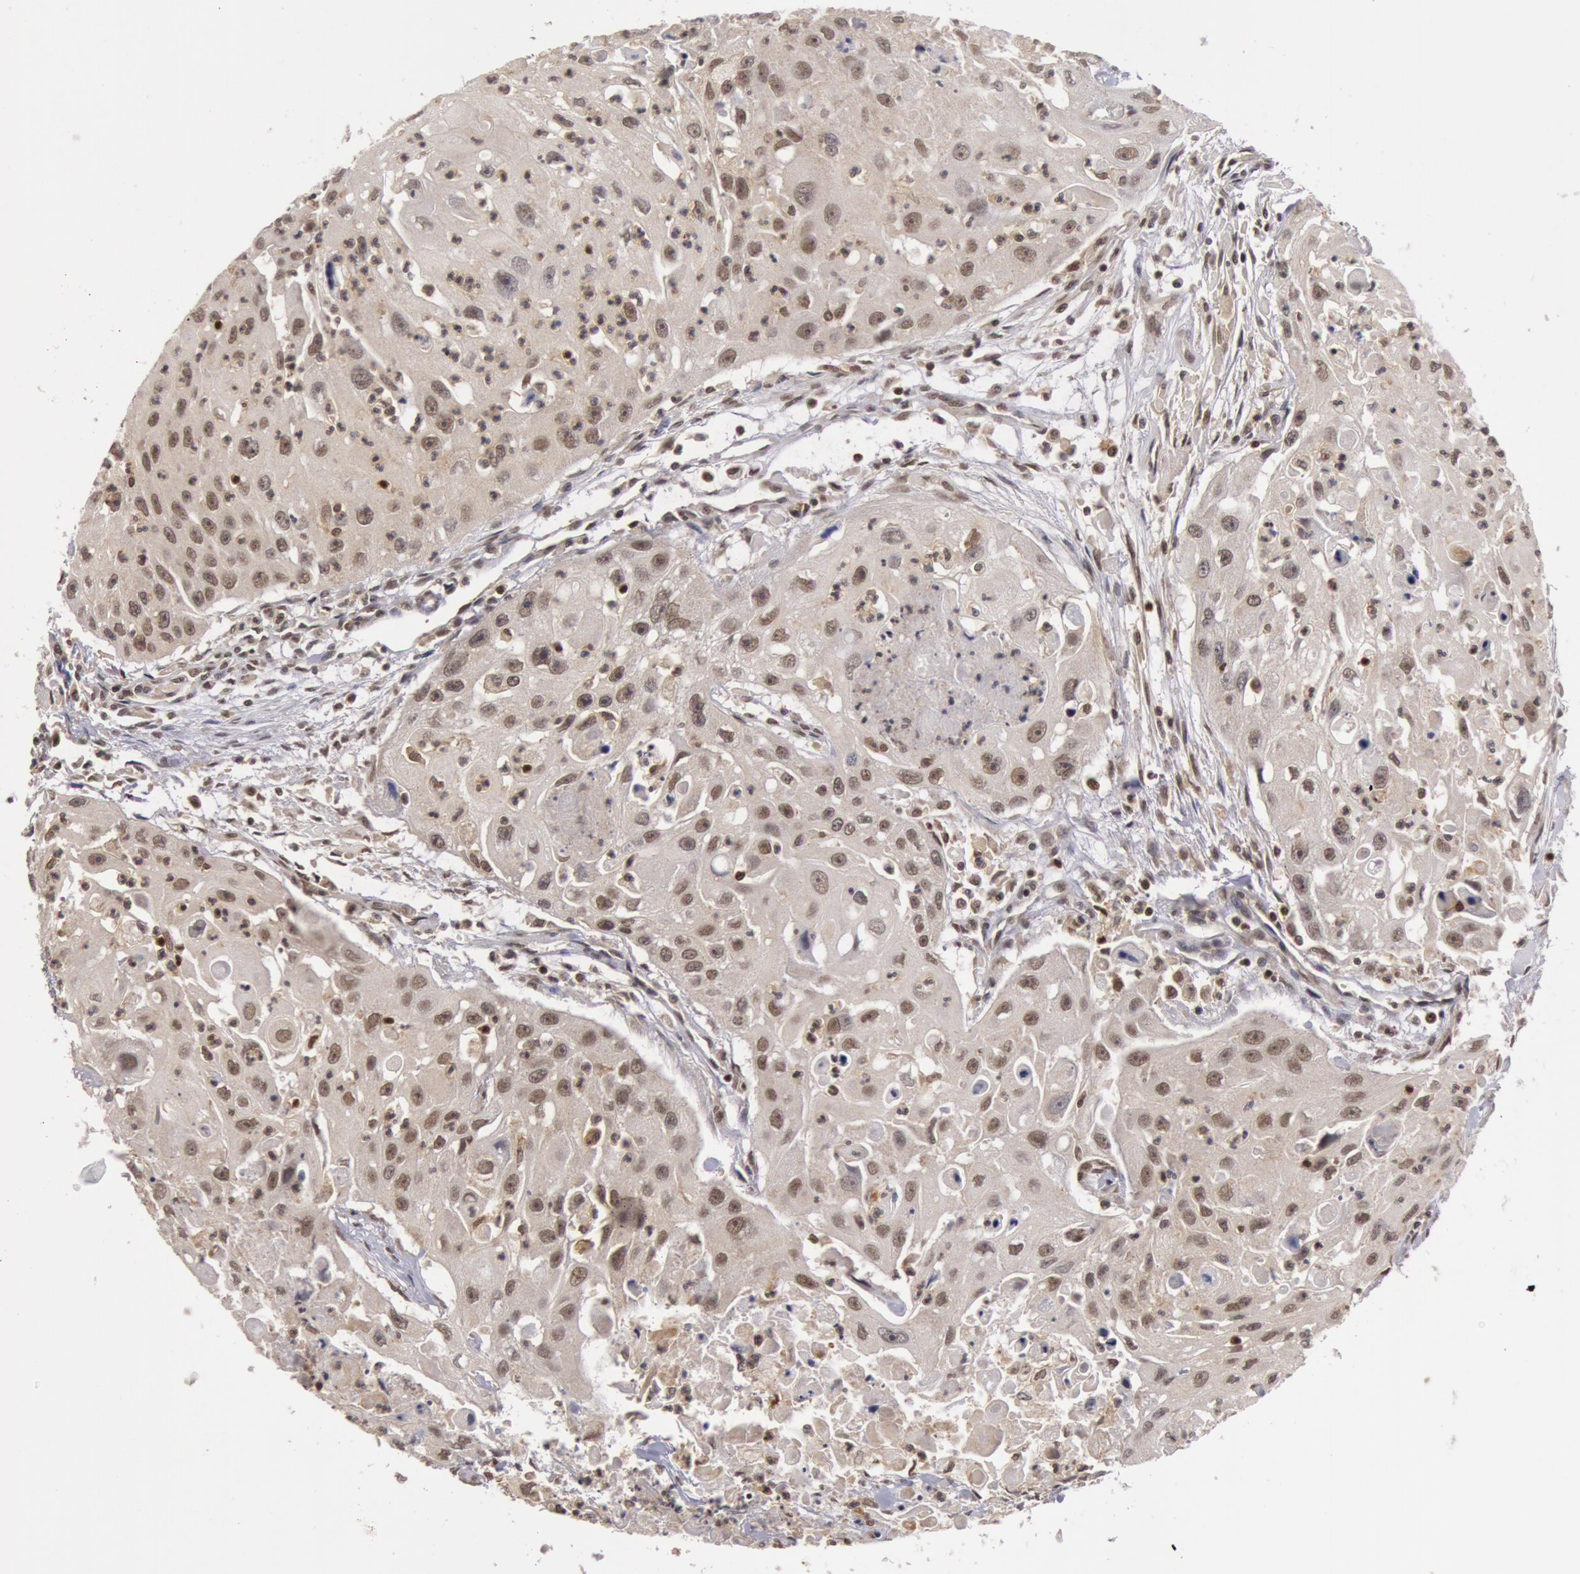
{"staining": {"intensity": "weak", "quantity": ">75%", "location": "nuclear"}, "tissue": "head and neck cancer", "cell_type": "Tumor cells", "image_type": "cancer", "snomed": [{"axis": "morphology", "description": "Squamous cell carcinoma, NOS"}, {"axis": "topography", "description": "Head-Neck"}], "caption": "This is an image of immunohistochemistry staining of head and neck cancer, which shows weak expression in the nuclear of tumor cells.", "gene": "ZNF350", "patient": {"sex": "male", "age": 64}}